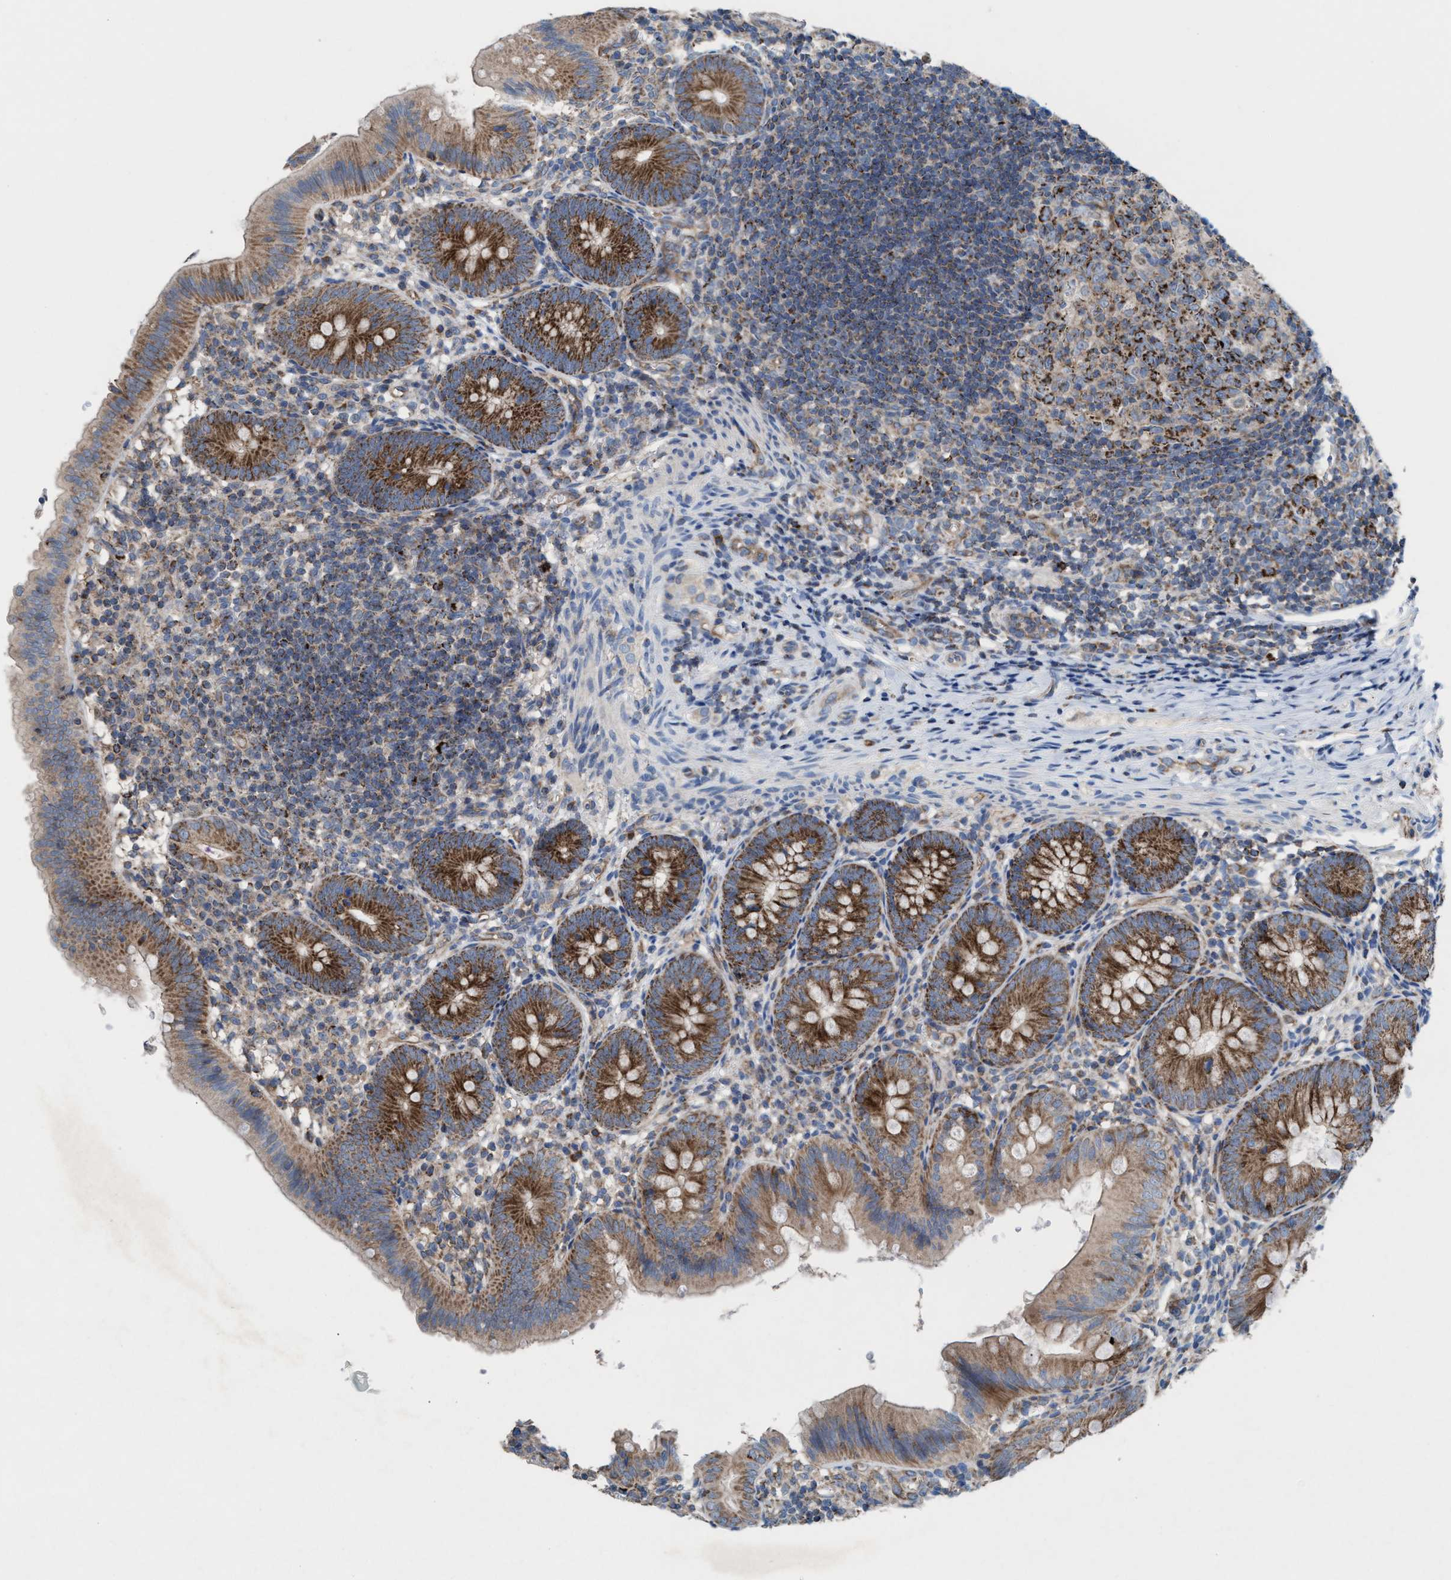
{"staining": {"intensity": "moderate", "quantity": ">75%", "location": "cytoplasmic/membranous"}, "tissue": "appendix", "cell_type": "Glandular cells", "image_type": "normal", "snomed": [{"axis": "morphology", "description": "Normal tissue, NOS"}, {"axis": "topography", "description": "Appendix"}], "caption": "Immunohistochemical staining of benign appendix shows medium levels of moderate cytoplasmic/membranous staining in approximately >75% of glandular cells. (DAB IHC, brown staining for protein, blue staining for nuclei).", "gene": "MRM1", "patient": {"sex": "male", "age": 1}}